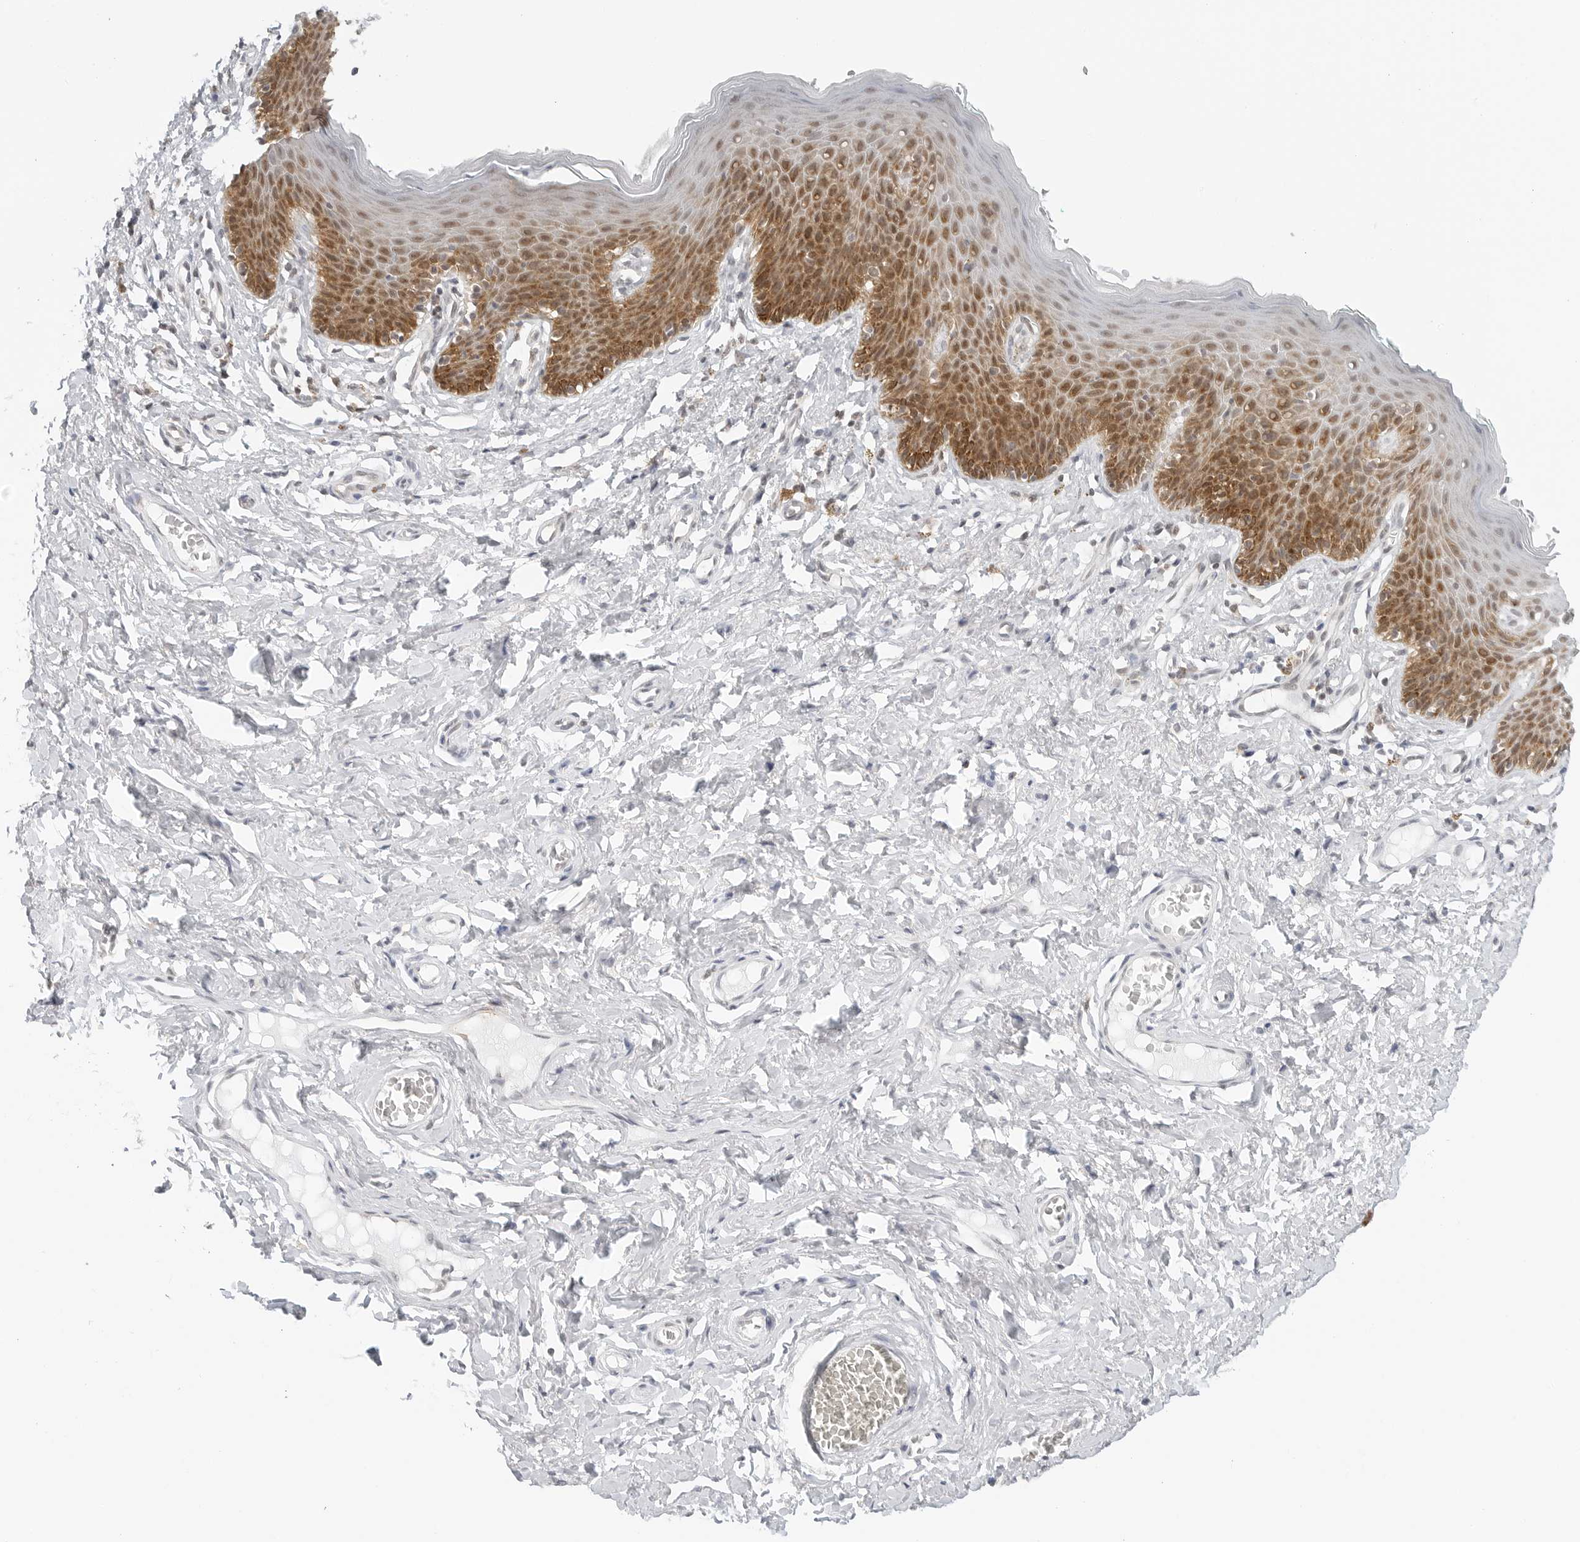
{"staining": {"intensity": "moderate", "quantity": ">75%", "location": "cytoplasmic/membranous,nuclear"}, "tissue": "skin", "cell_type": "Epidermal cells", "image_type": "normal", "snomed": [{"axis": "morphology", "description": "Normal tissue, NOS"}, {"axis": "topography", "description": "Vulva"}], "caption": "IHC micrograph of normal skin: skin stained using immunohistochemistry exhibits medium levels of moderate protein expression localized specifically in the cytoplasmic/membranous,nuclear of epidermal cells, appearing as a cytoplasmic/membranous,nuclear brown color.", "gene": "METAP1", "patient": {"sex": "female", "age": 66}}